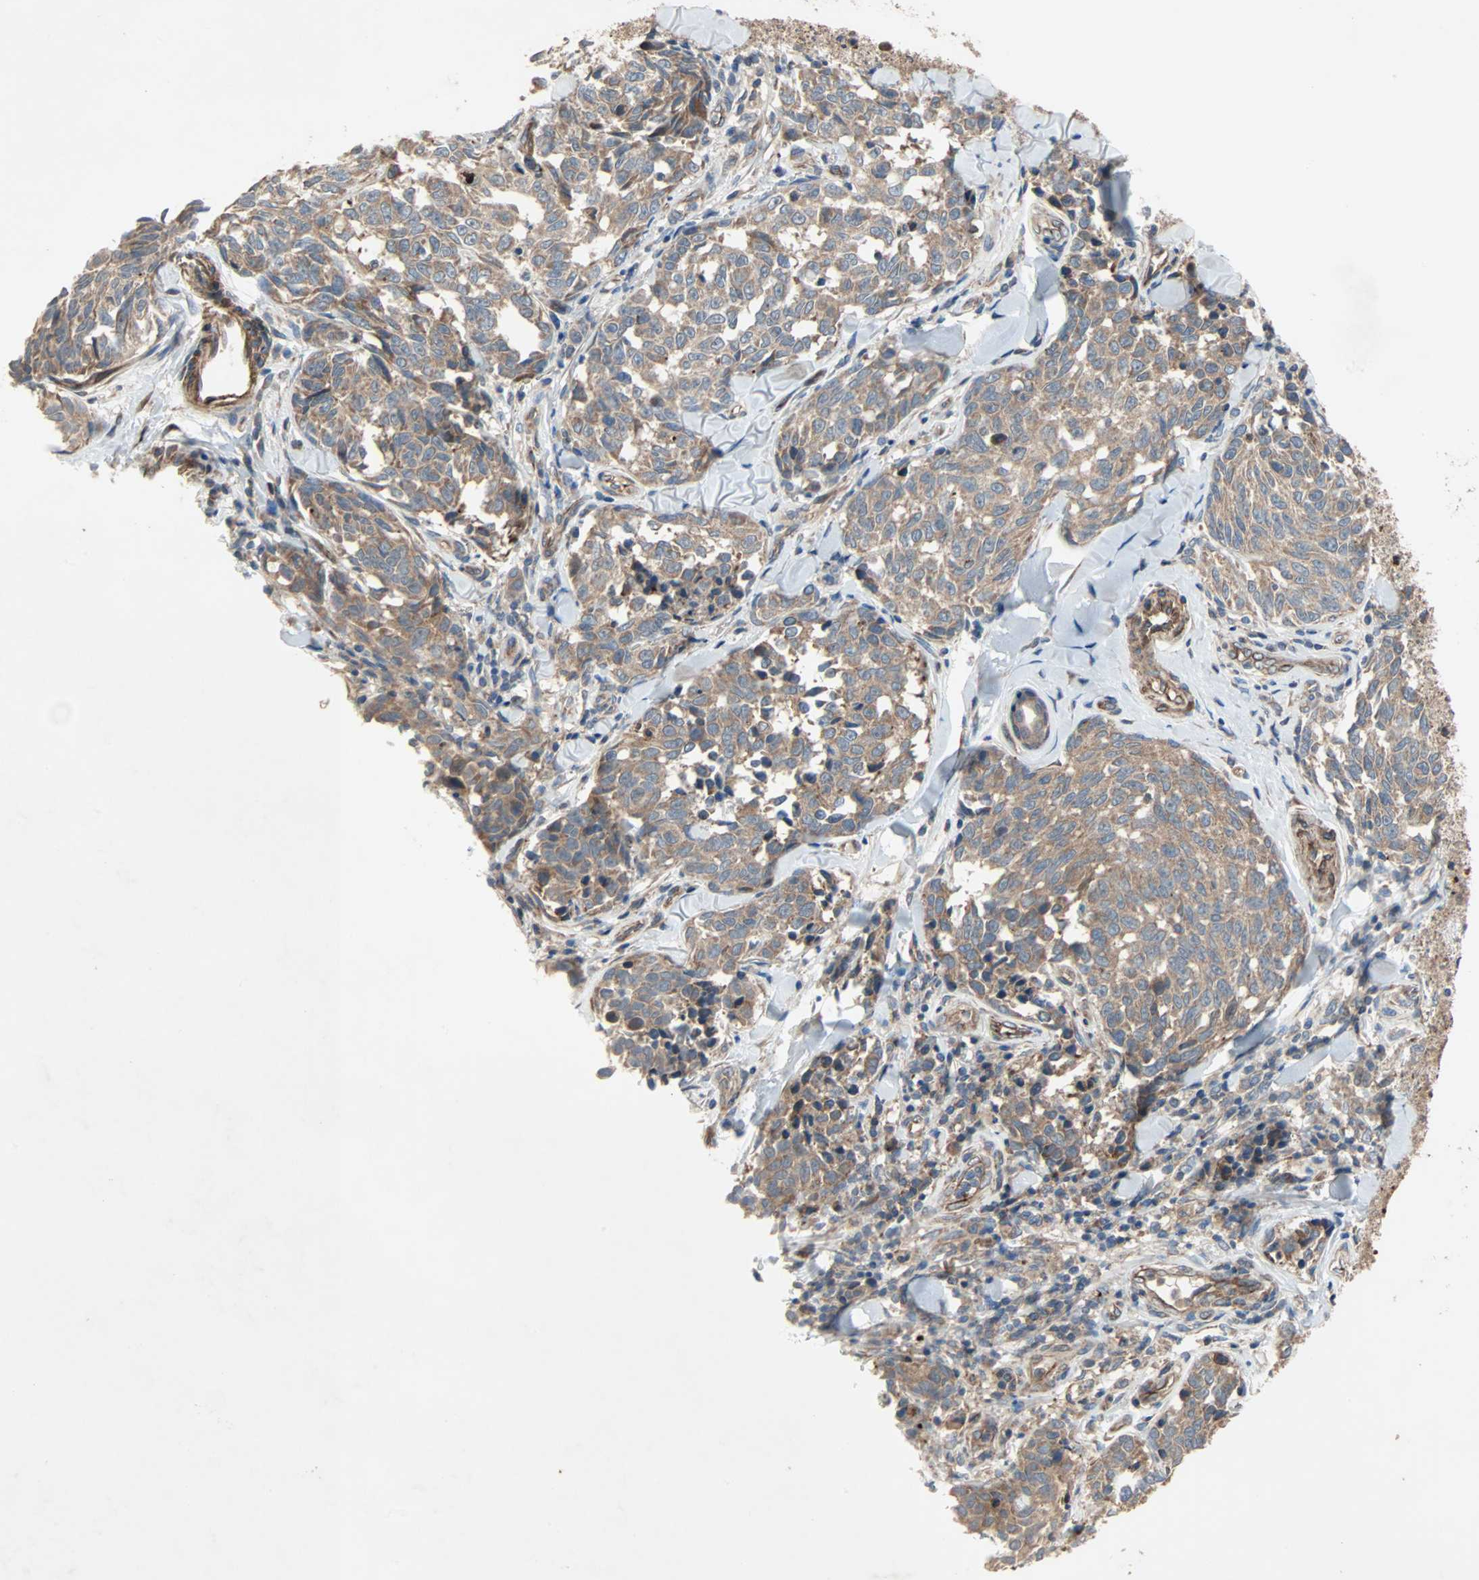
{"staining": {"intensity": "weak", "quantity": ">75%", "location": "cytoplasmic/membranous"}, "tissue": "melanoma", "cell_type": "Tumor cells", "image_type": "cancer", "snomed": [{"axis": "morphology", "description": "Malignant melanoma, NOS"}, {"axis": "topography", "description": "Skin"}], "caption": "Tumor cells demonstrate weak cytoplasmic/membranous staining in approximately >75% of cells in malignant melanoma.", "gene": "XYLT1", "patient": {"sex": "female", "age": 64}}